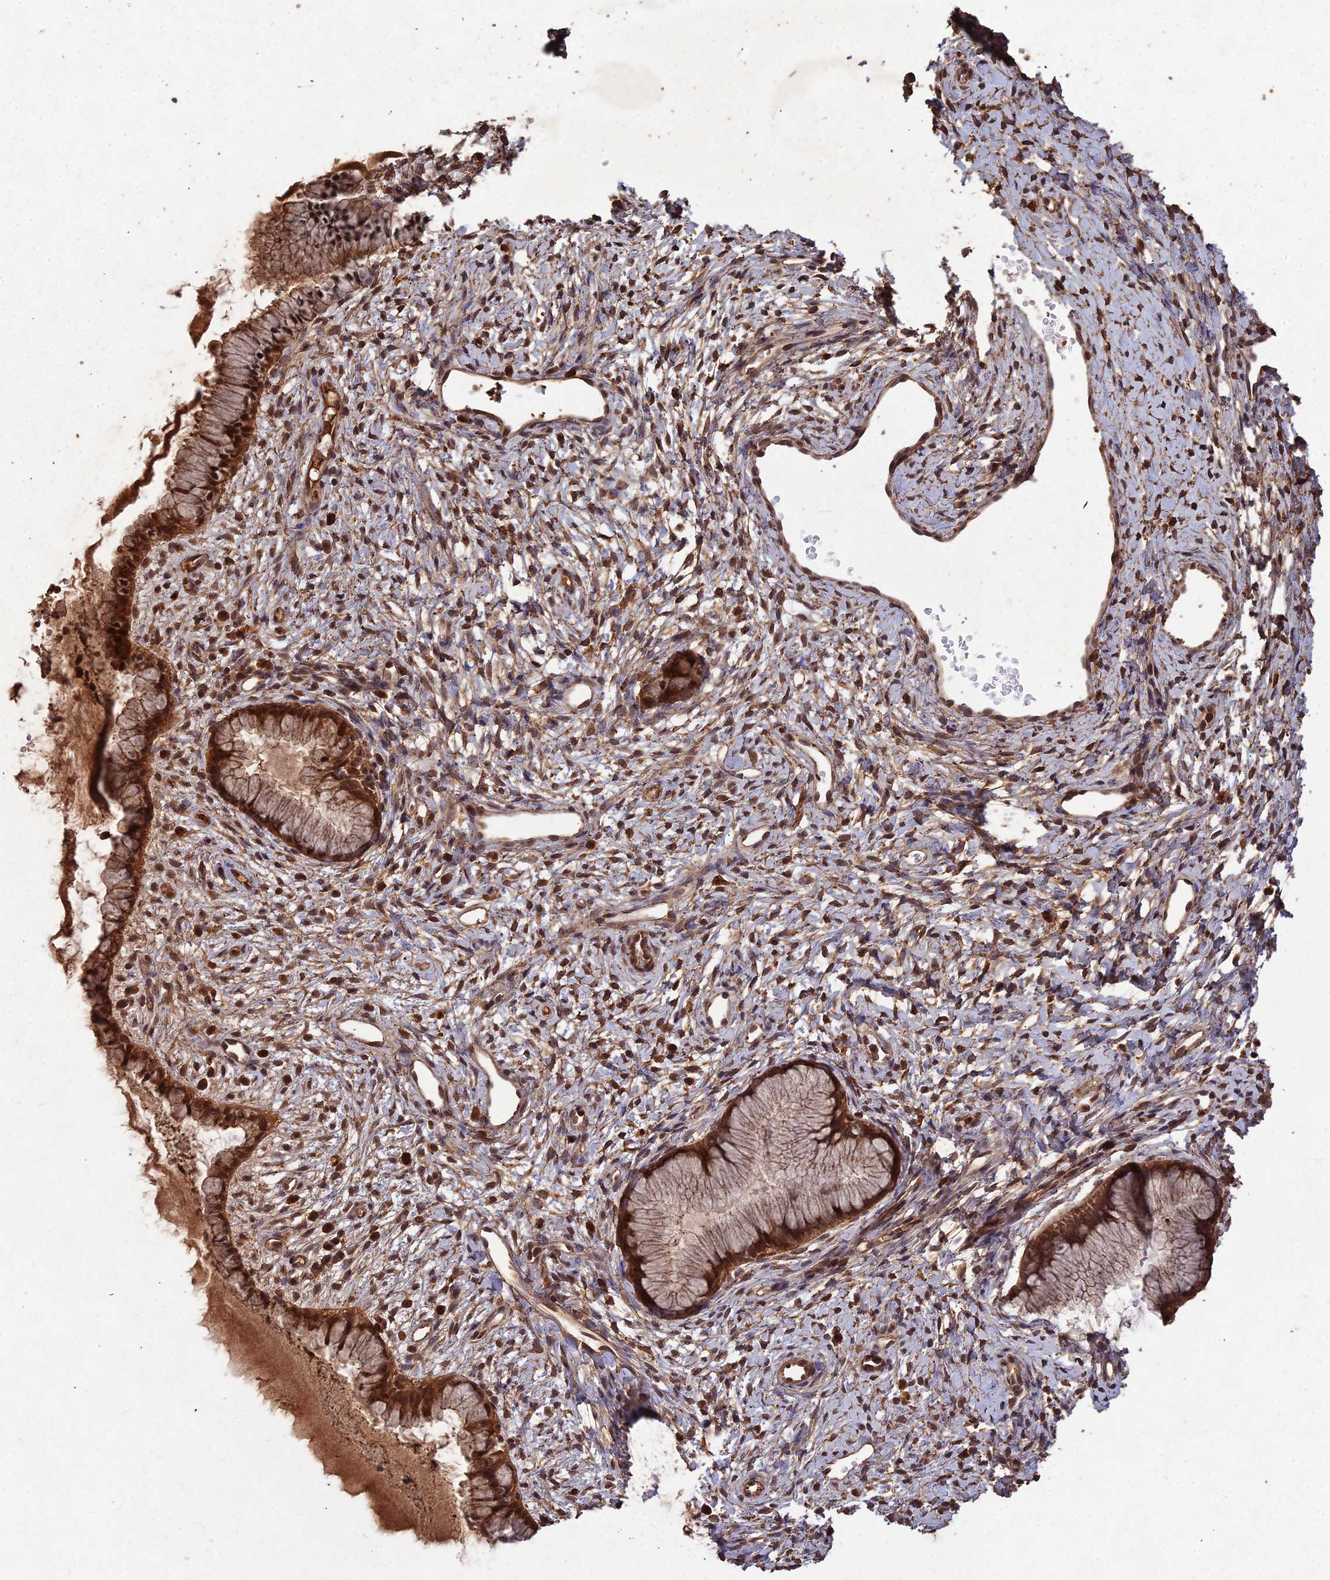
{"staining": {"intensity": "strong", "quantity": ">75%", "location": "cytoplasmic/membranous"}, "tissue": "cervix", "cell_type": "Glandular cells", "image_type": "normal", "snomed": [{"axis": "morphology", "description": "Normal tissue, NOS"}, {"axis": "topography", "description": "Cervix"}], "caption": "IHC micrograph of normal human cervix stained for a protein (brown), which reveals high levels of strong cytoplasmic/membranous positivity in approximately >75% of glandular cells.", "gene": "SYMPK", "patient": {"sex": "female", "age": 42}}